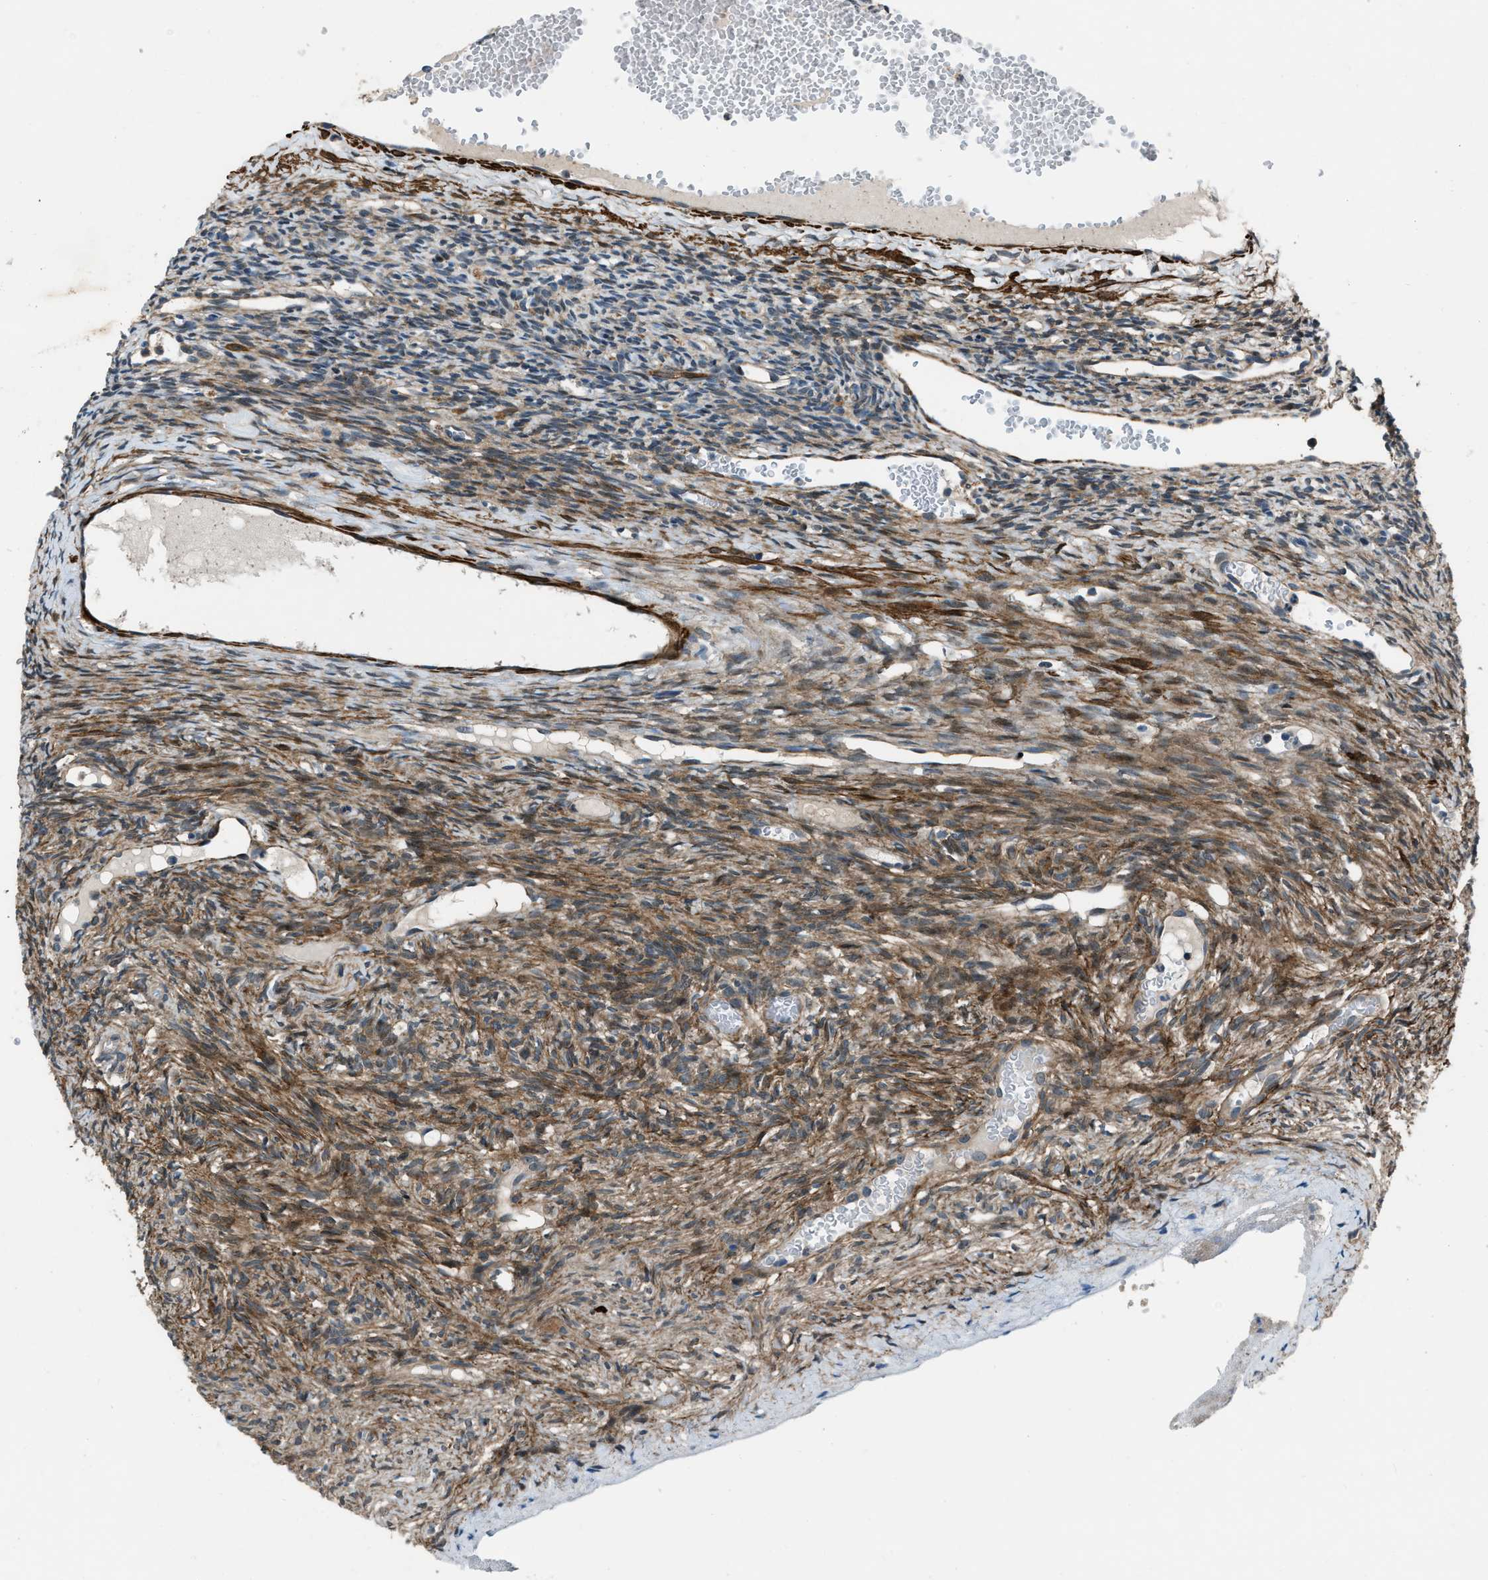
{"staining": {"intensity": "moderate", "quantity": ">75%", "location": "cytoplasmic/membranous"}, "tissue": "ovary", "cell_type": "Follicle cells", "image_type": "normal", "snomed": [{"axis": "morphology", "description": "Normal tissue, NOS"}, {"axis": "topography", "description": "Ovary"}], "caption": "Immunohistochemical staining of unremarkable ovary exhibits moderate cytoplasmic/membranous protein positivity in approximately >75% of follicle cells.", "gene": "NUDCD3", "patient": {"sex": "female", "age": 33}}